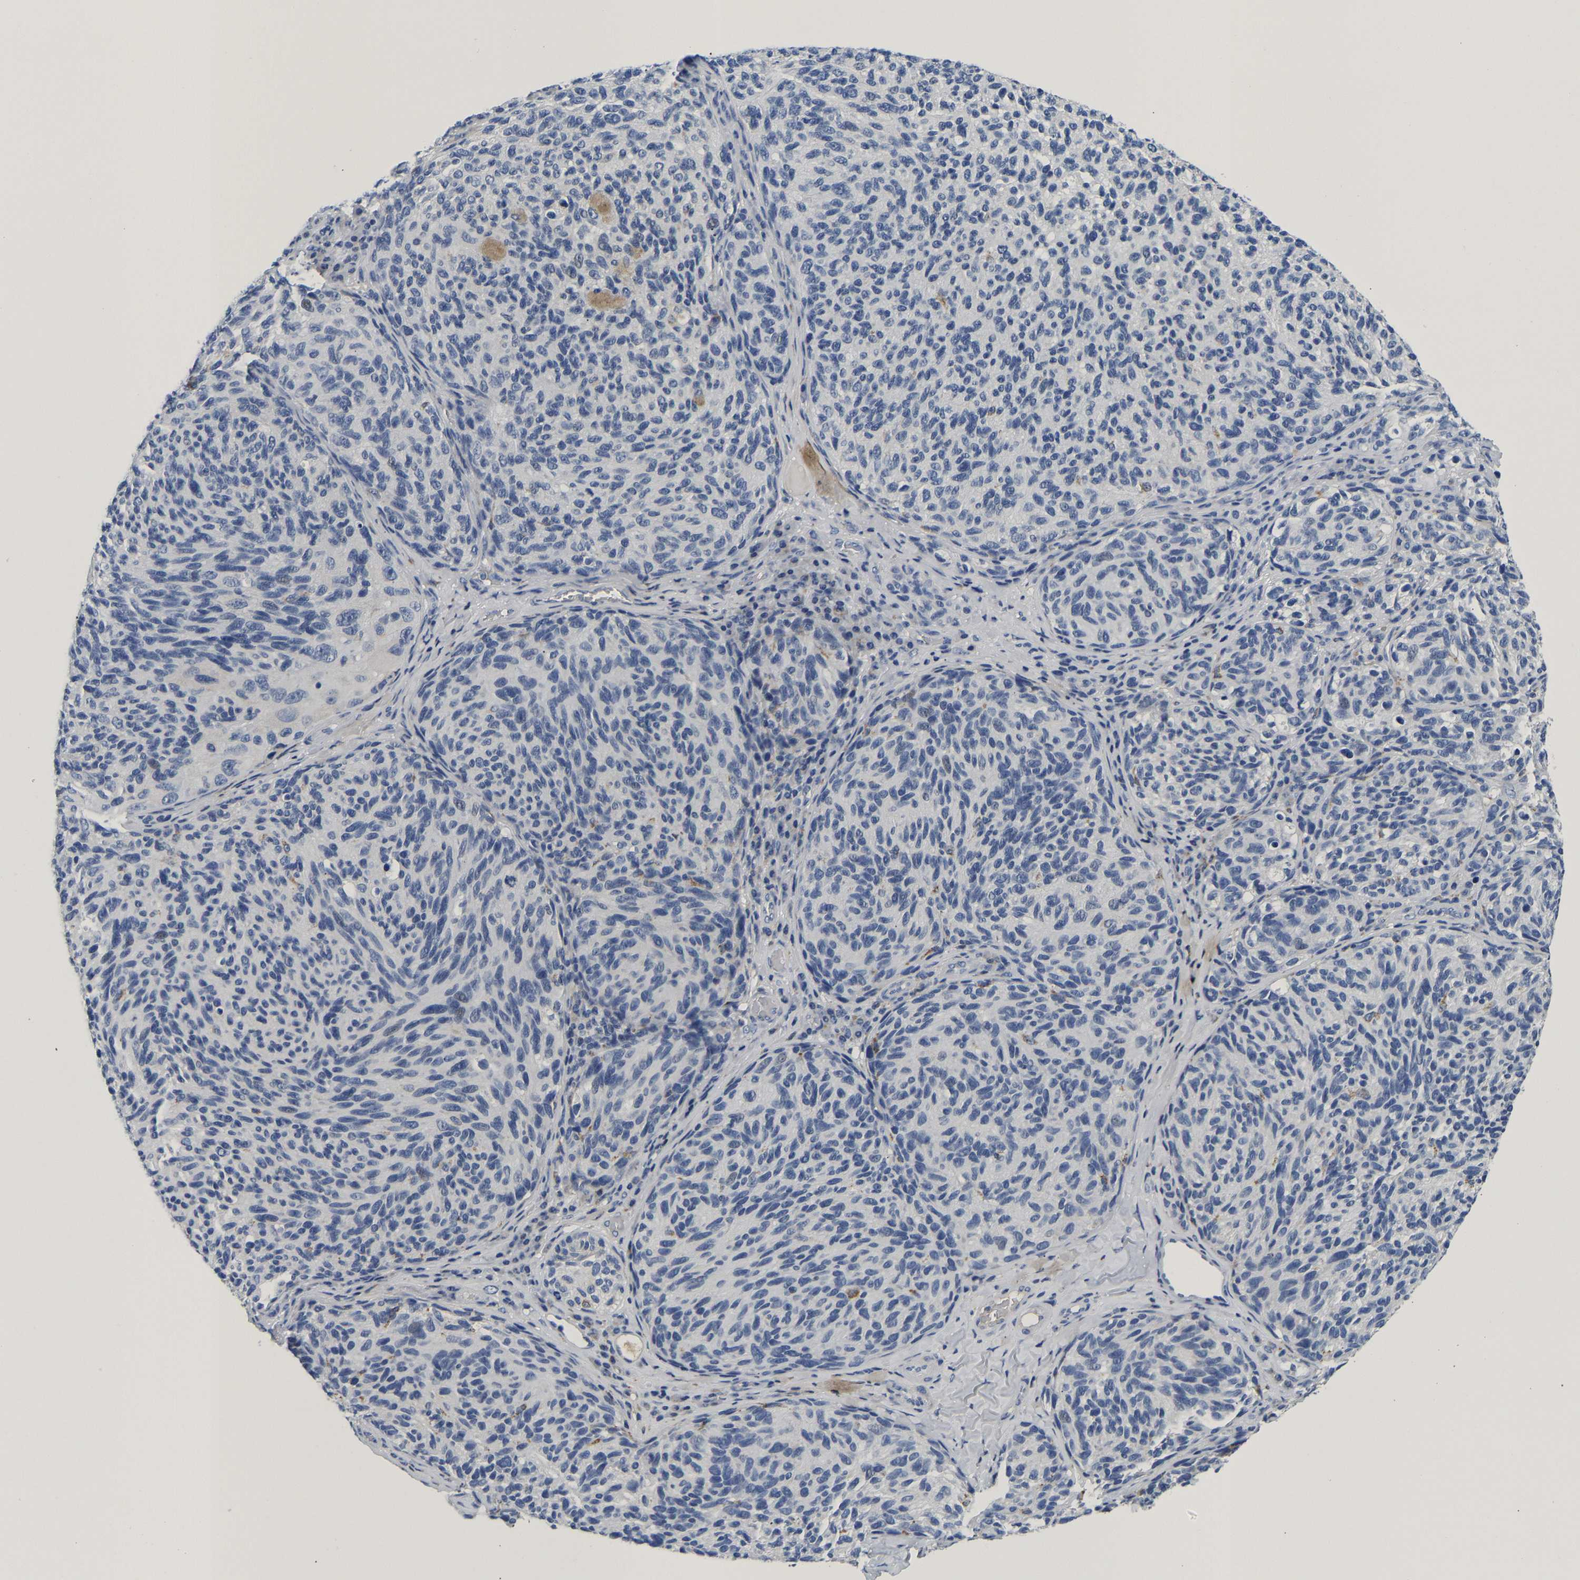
{"staining": {"intensity": "negative", "quantity": "none", "location": "none"}, "tissue": "melanoma", "cell_type": "Tumor cells", "image_type": "cancer", "snomed": [{"axis": "morphology", "description": "Malignant melanoma, NOS"}, {"axis": "topography", "description": "Skin"}], "caption": "This is an immunohistochemistry (IHC) micrograph of melanoma. There is no positivity in tumor cells.", "gene": "PCK2", "patient": {"sex": "female", "age": 73}}